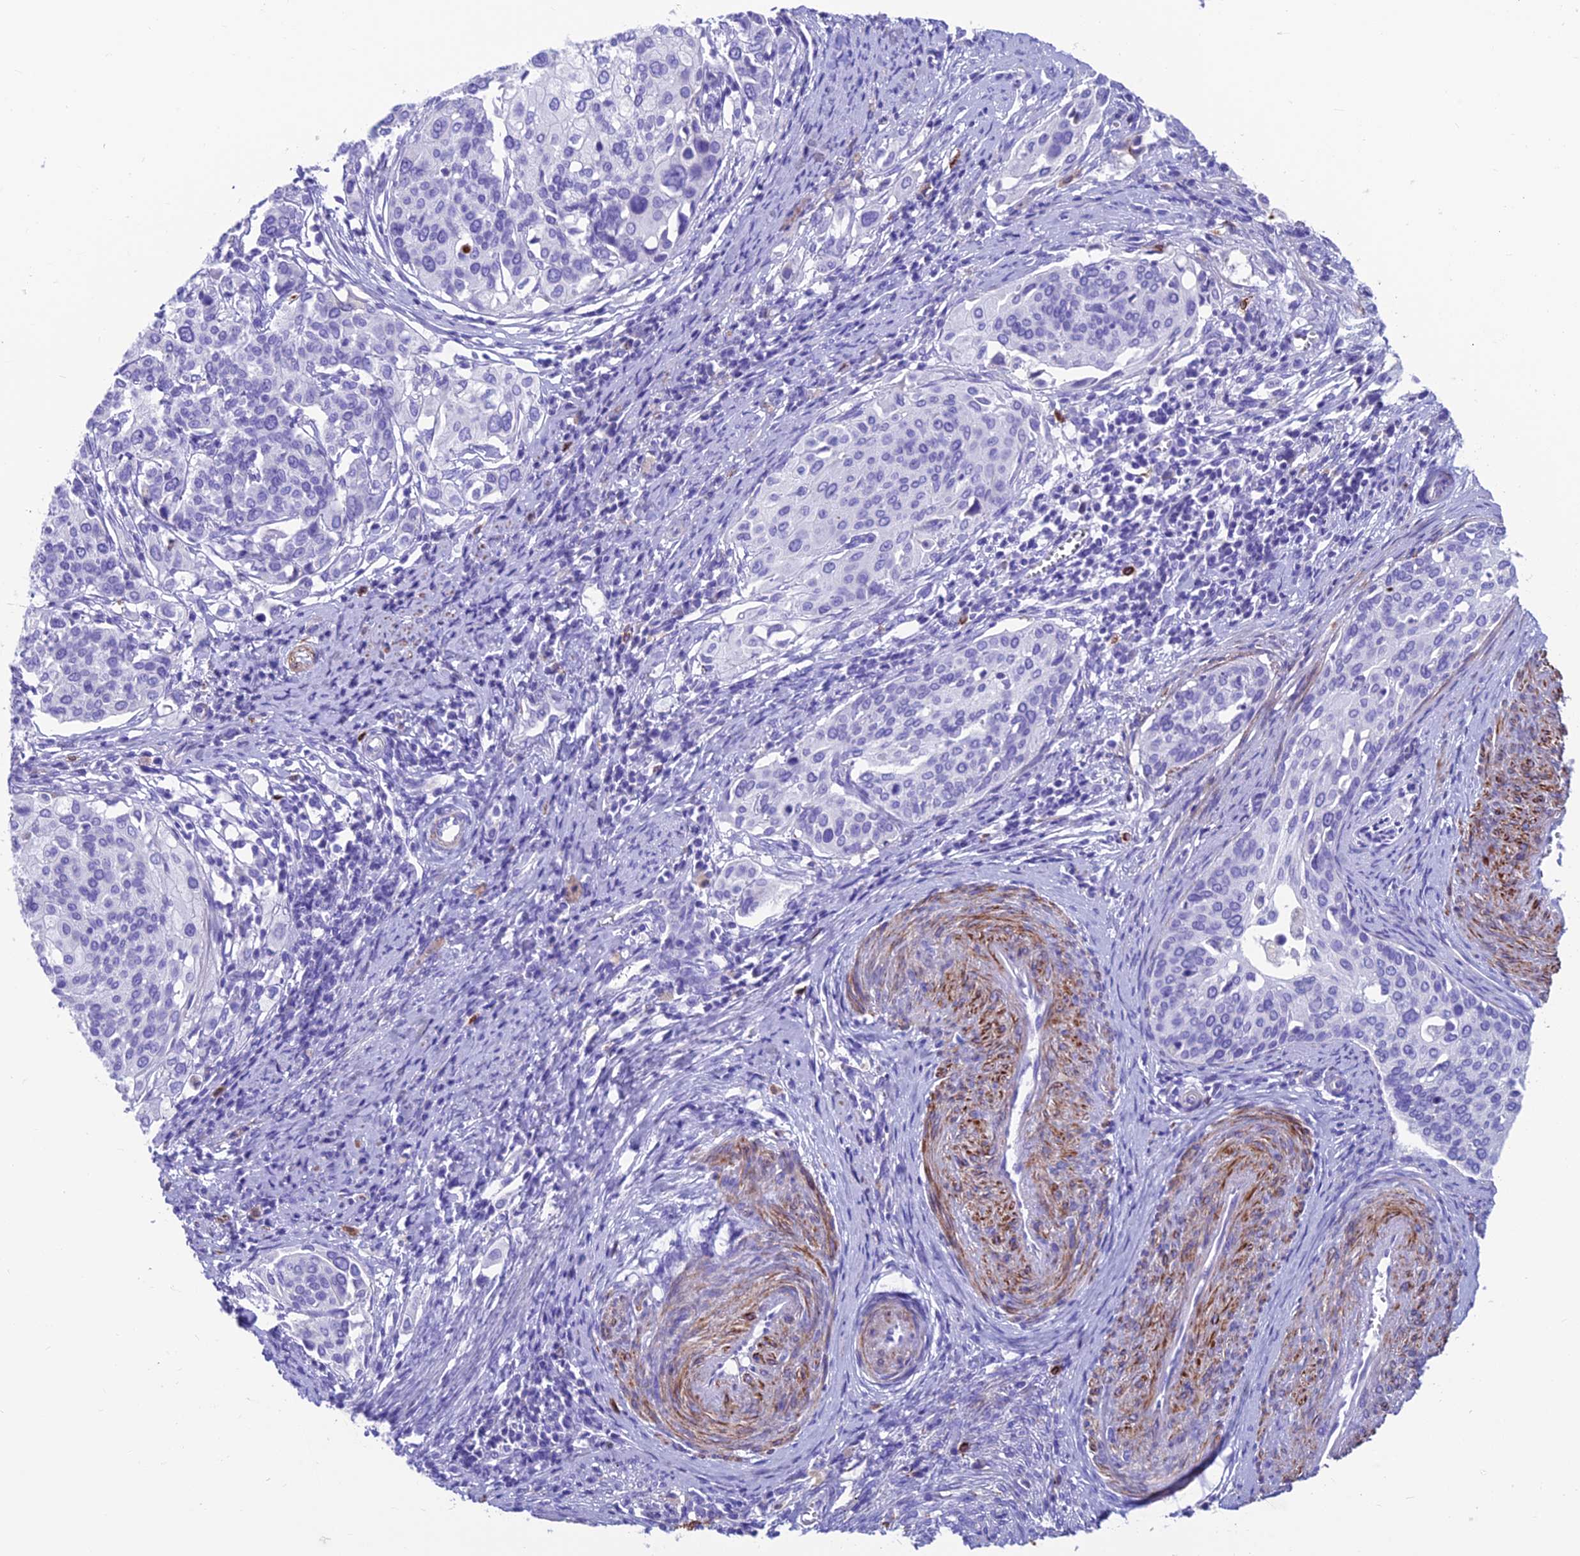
{"staining": {"intensity": "negative", "quantity": "none", "location": "none"}, "tissue": "cervical cancer", "cell_type": "Tumor cells", "image_type": "cancer", "snomed": [{"axis": "morphology", "description": "Squamous cell carcinoma, NOS"}, {"axis": "topography", "description": "Cervix"}], "caption": "Tumor cells show no significant staining in cervical squamous cell carcinoma.", "gene": "GNG11", "patient": {"sex": "female", "age": 44}}